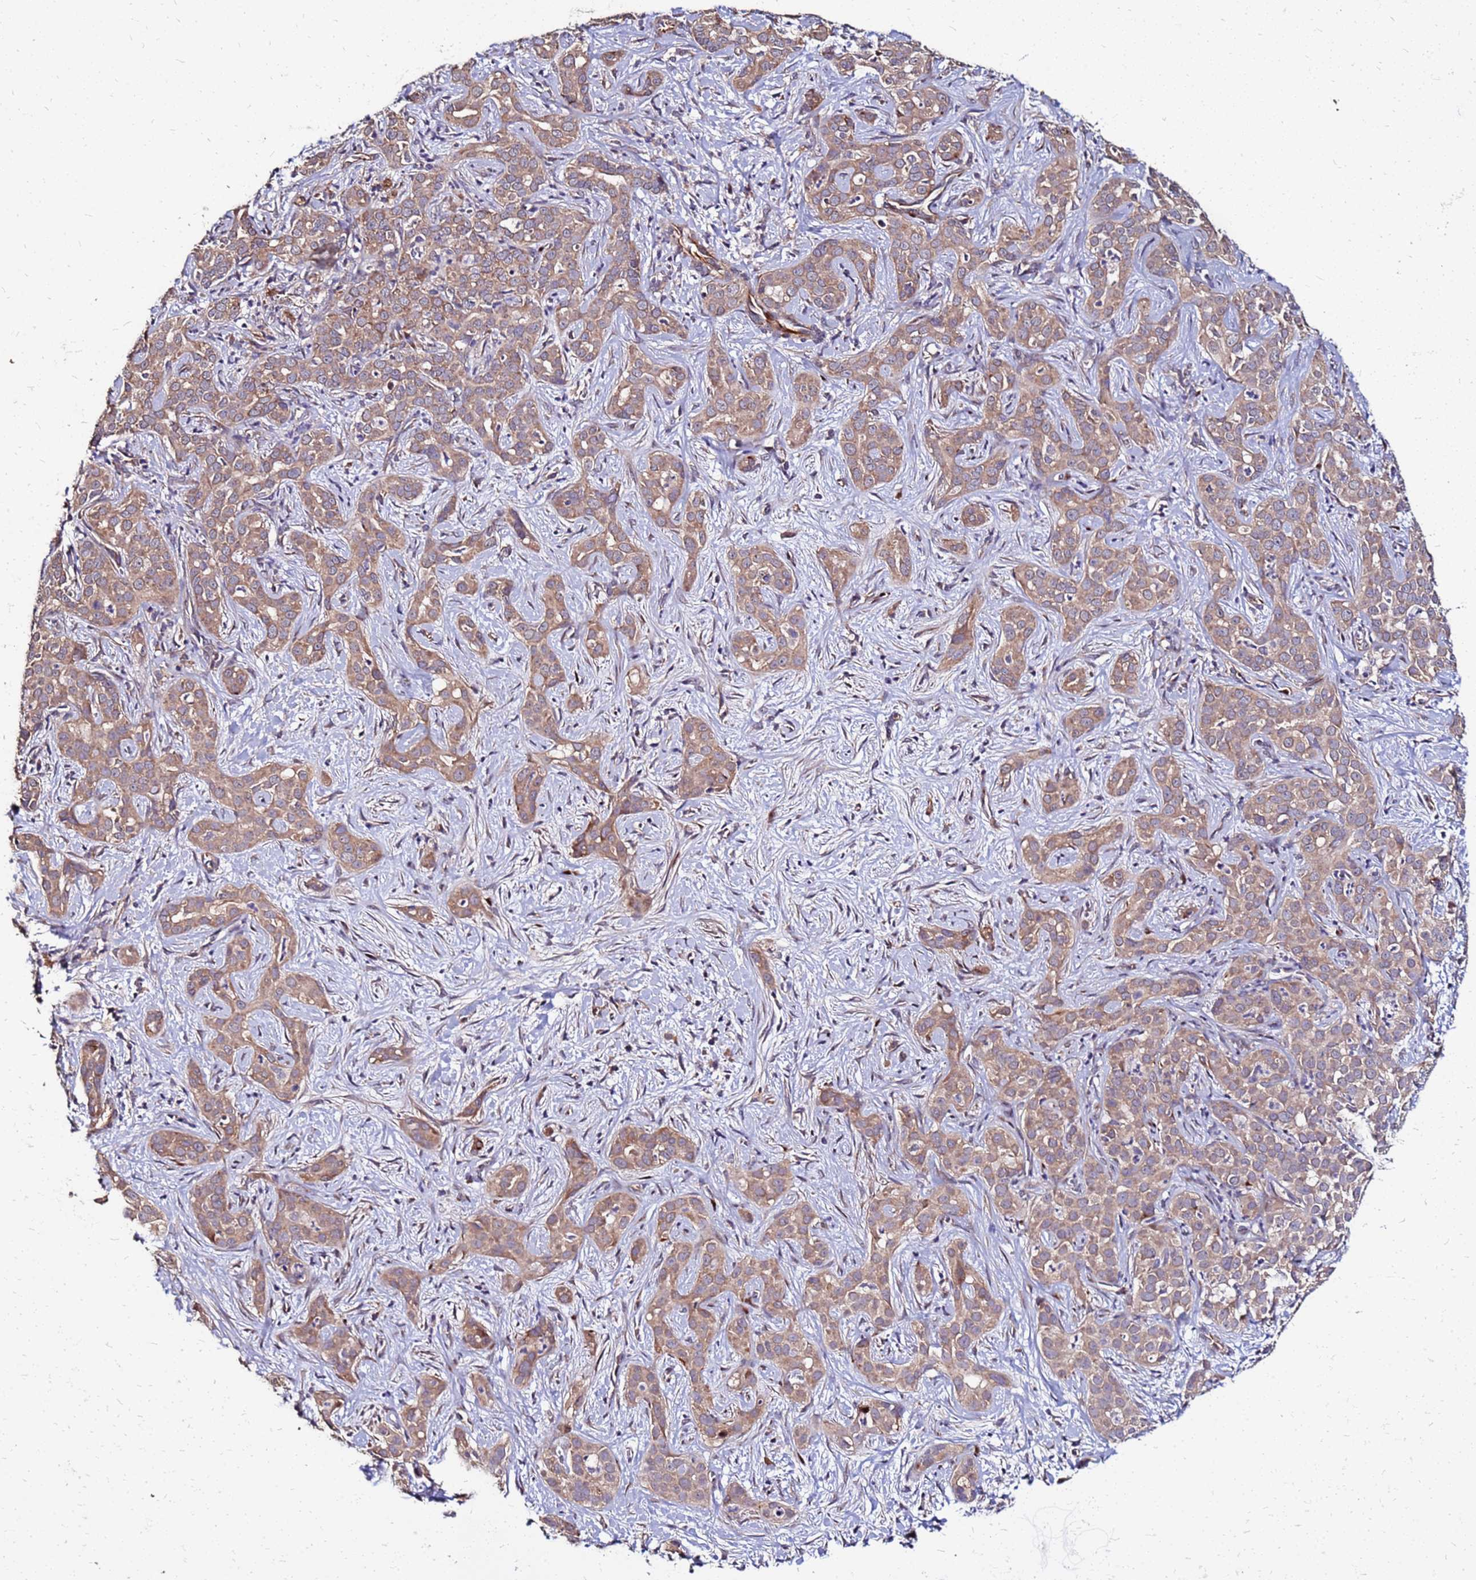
{"staining": {"intensity": "moderate", "quantity": ">75%", "location": "cytoplasmic/membranous"}, "tissue": "liver cancer", "cell_type": "Tumor cells", "image_type": "cancer", "snomed": [{"axis": "morphology", "description": "Carcinoma, Hepatocellular, NOS"}, {"axis": "topography", "description": "Liver"}], "caption": "Immunohistochemistry staining of liver cancer (hepatocellular carcinoma), which reveals medium levels of moderate cytoplasmic/membranous positivity in about >75% of tumor cells indicating moderate cytoplasmic/membranous protein expression. The staining was performed using DAB (3,3'-diaminobenzidine) (brown) for protein detection and nuclei were counterstained in hematoxylin (blue).", "gene": "ARHGEF5", "patient": {"sex": "female", "age": 43}}